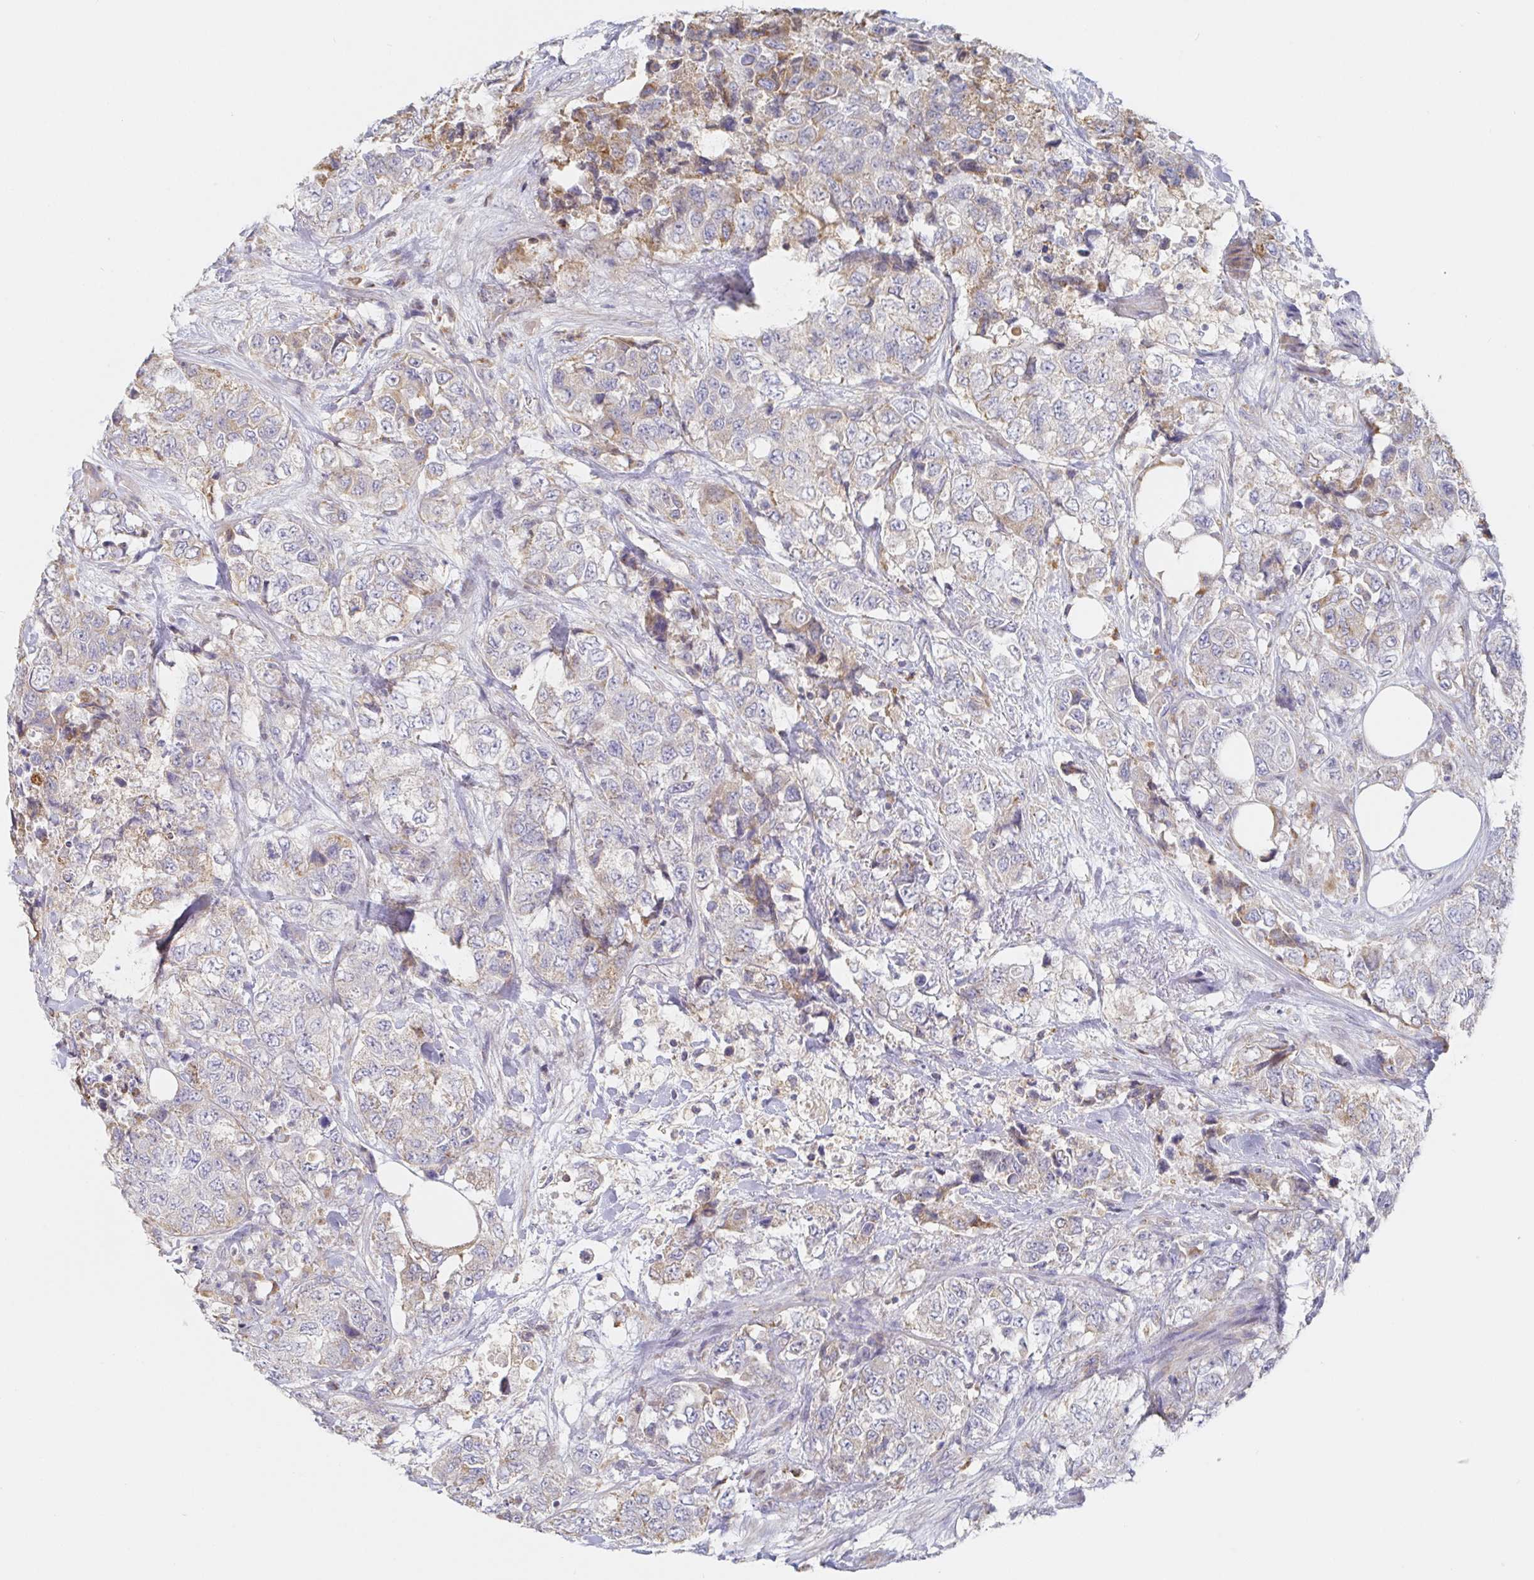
{"staining": {"intensity": "moderate", "quantity": "<25%", "location": "cytoplasmic/membranous"}, "tissue": "urothelial cancer", "cell_type": "Tumor cells", "image_type": "cancer", "snomed": [{"axis": "morphology", "description": "Urothelial carcinoma, High grade"}, {"axis": "topography", "description": "Urinary bladder"}], "caption": "Human high-grade urothelial carcinoma stained with a protein marker reveals moderate staining in tumor cells.", "gene": "IRAK2", "patient": {"sex": "female", "age": 78}}